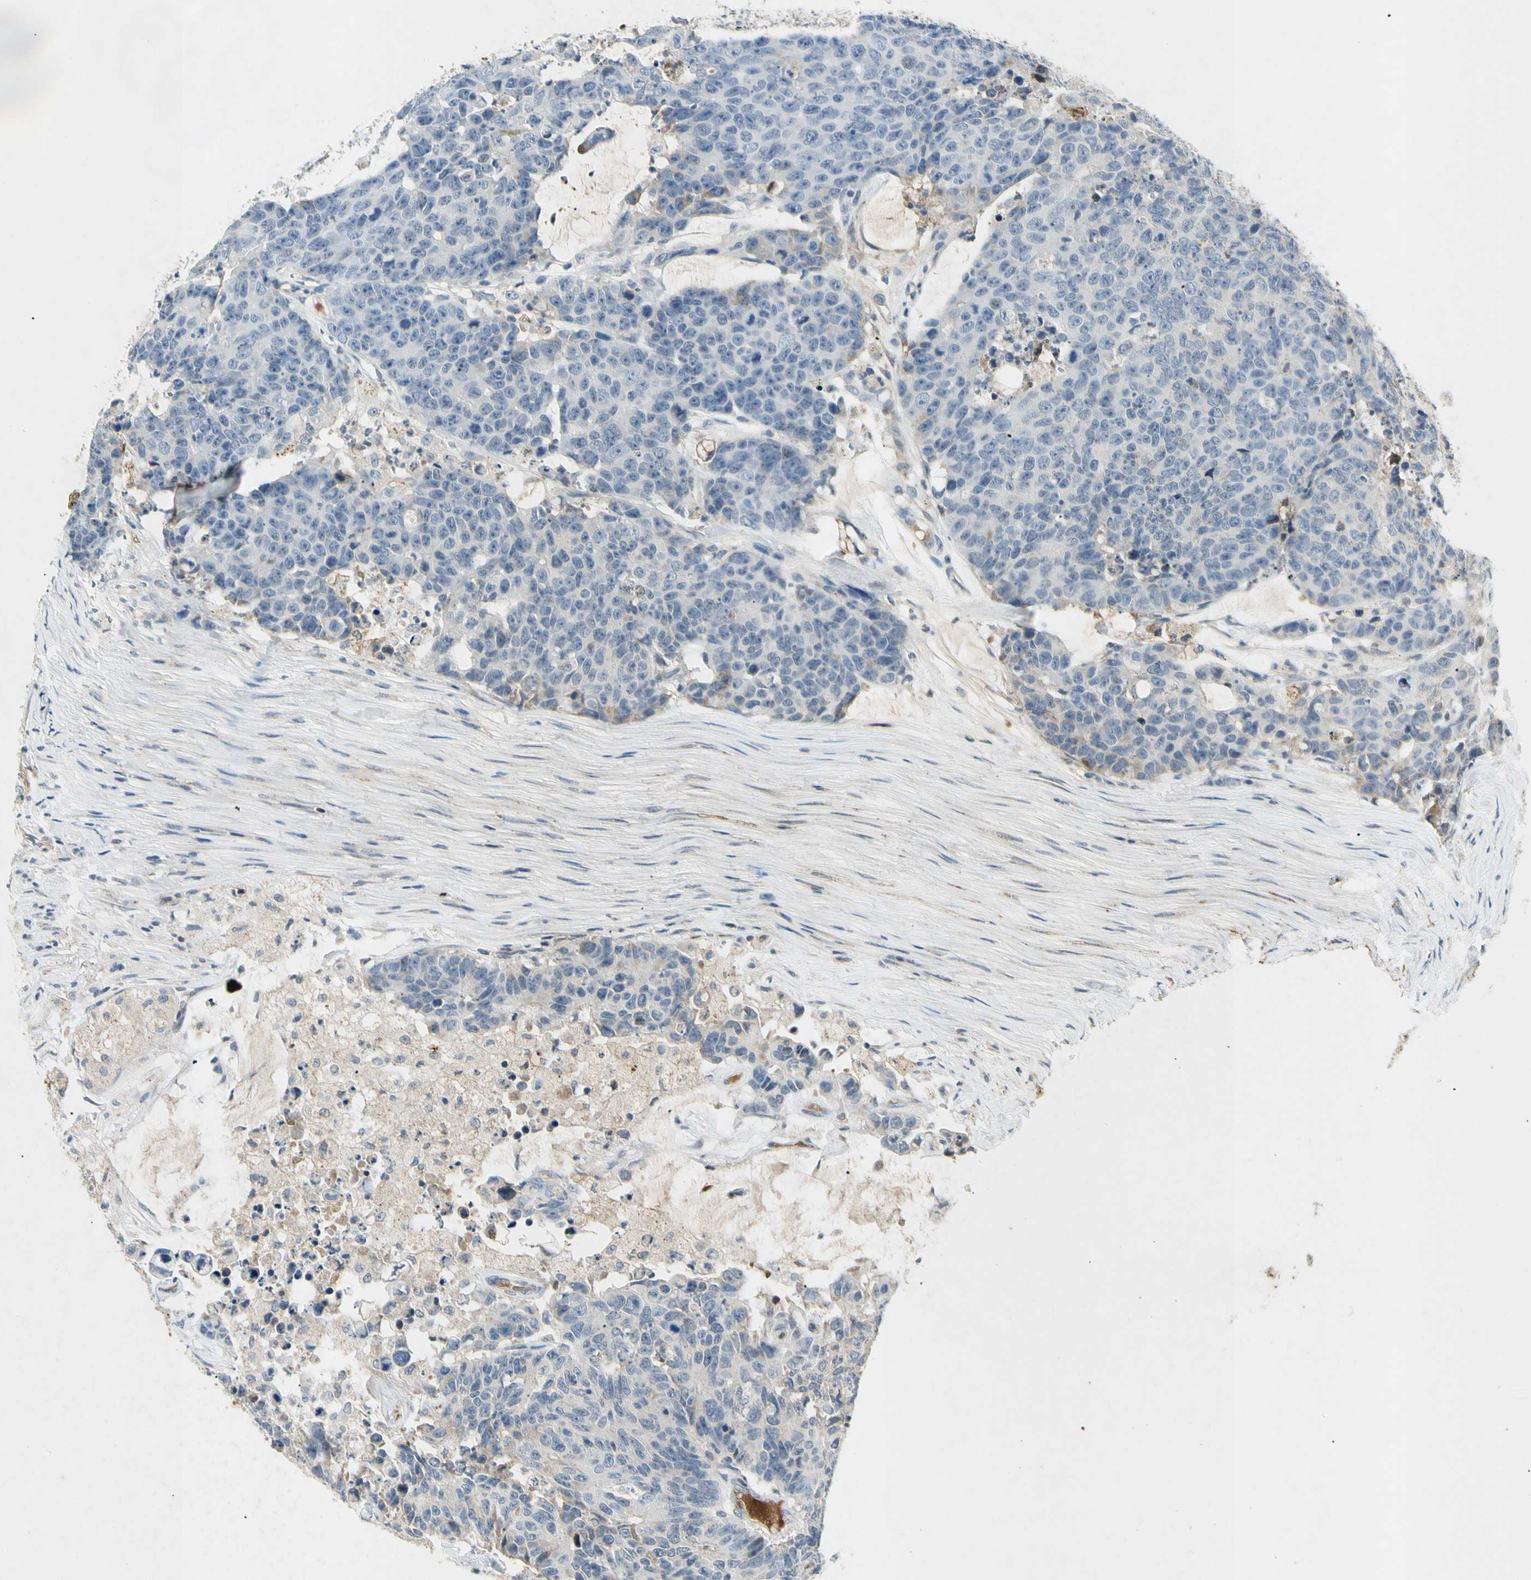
{"staining": {"intensity": "negative", "quantity": "none", "location": "none"}, "tissue": "colorectal cancer", "cell_type": "Tumor cells", "image_type": "cancer", "snomed": [{"axis": "morphology", "description": "Adenocarcinoma, NOS"}, {"axis": "topography", "description": "Colon"}], "caption": "The micrograph exhibits no significant staining in tumor cells of colorectal cancer (adenocarcinoma).", "gene": "CP", "patient": {"sex": "female", "age": 86}}